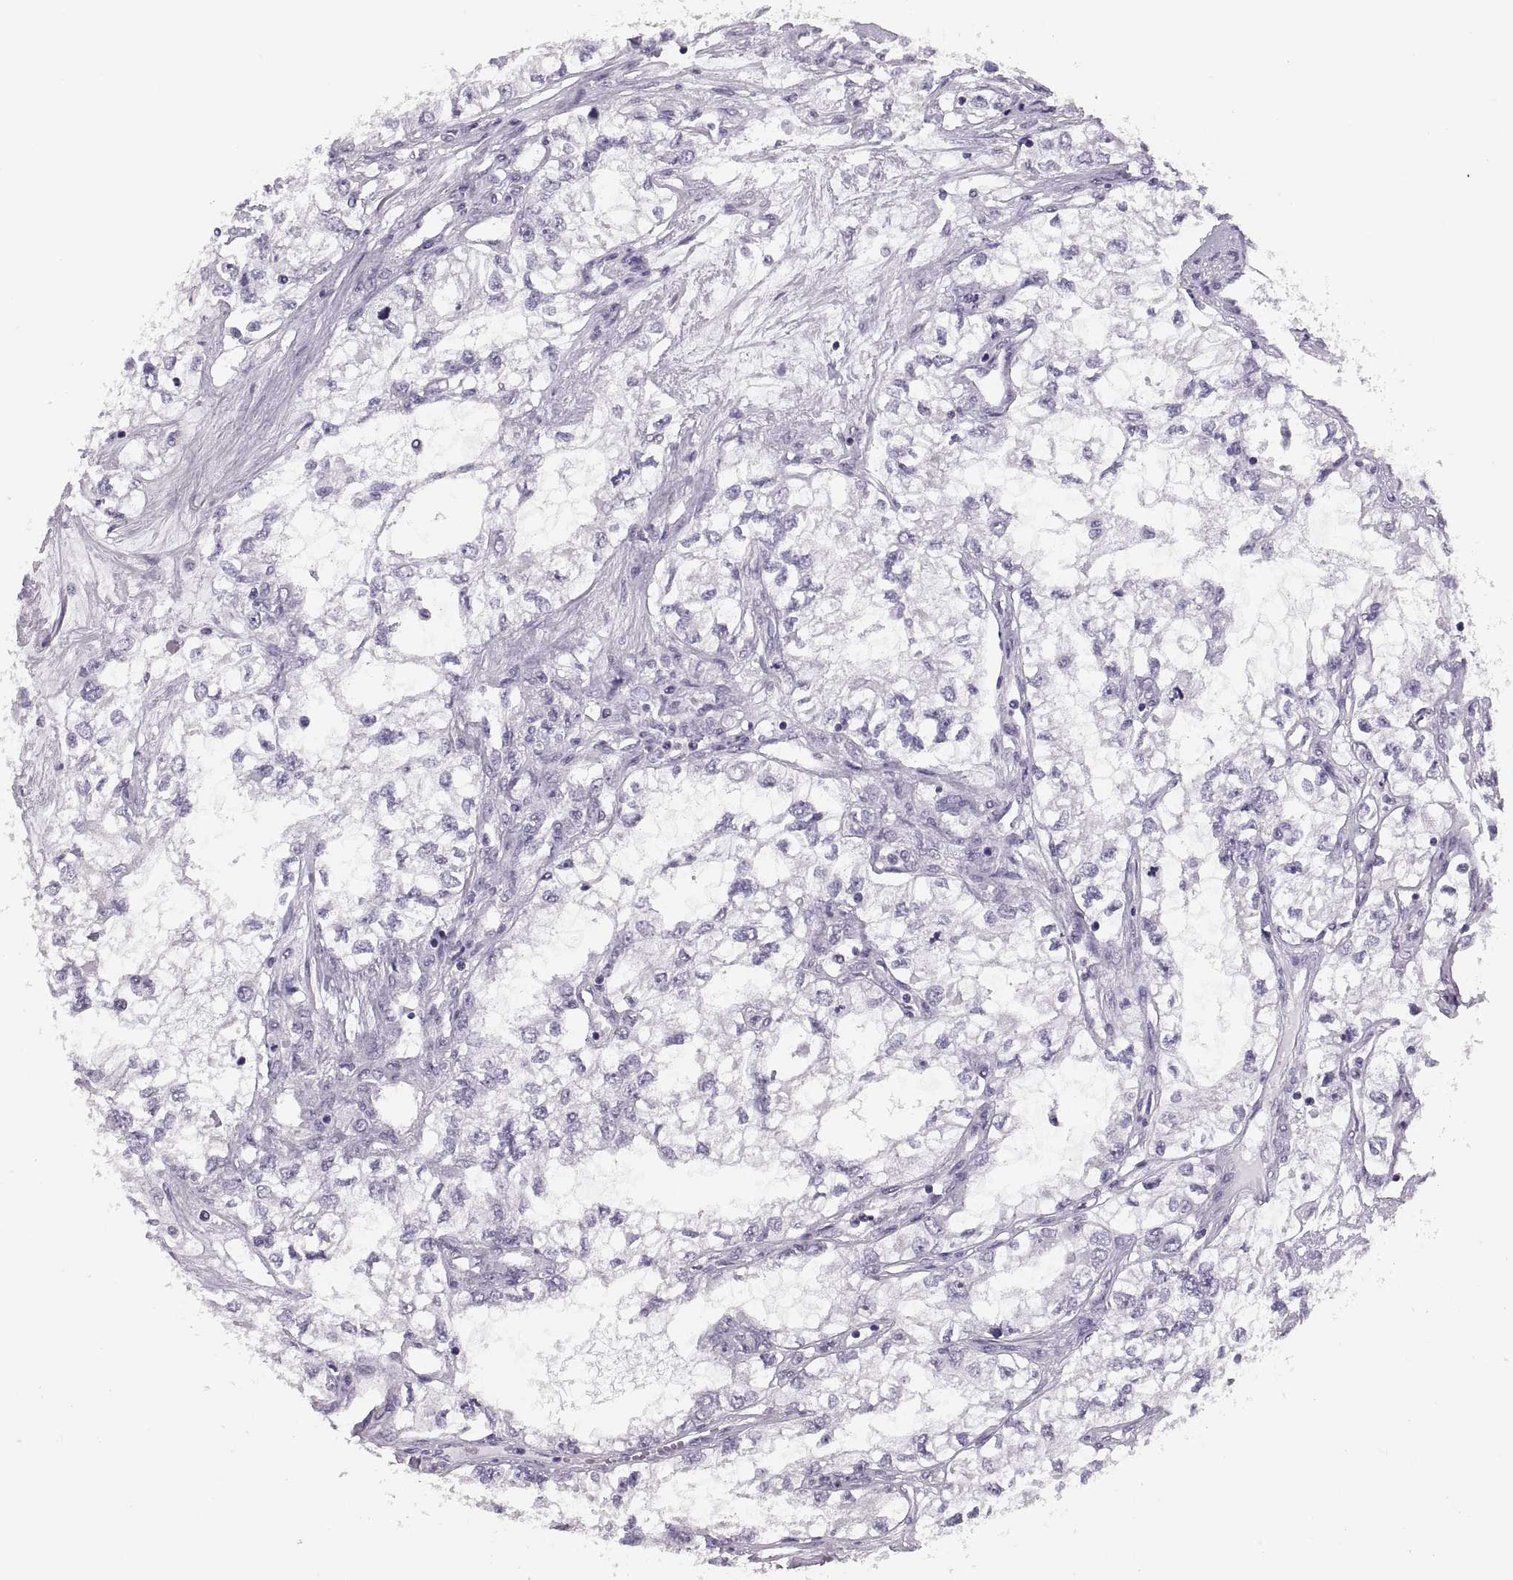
{"staining": {"intensity": "negative", "quantity": "none", "location": "none"}, "tissue": "renal cancer", "cell_type": "Tumor cells", "image_type": "cancer", "snomed": [{"axis": "morphology", "description": "Adenocarcinoma, NOS"}, {"axis": "topography", "description": "Kidney"}], "caption": "Immunohistochemical staining of human renal adenocarcinoma shows no significant expression in tumor cells.", "gene": "ADH6", "patient": {"sex": "female", "age": 59}}